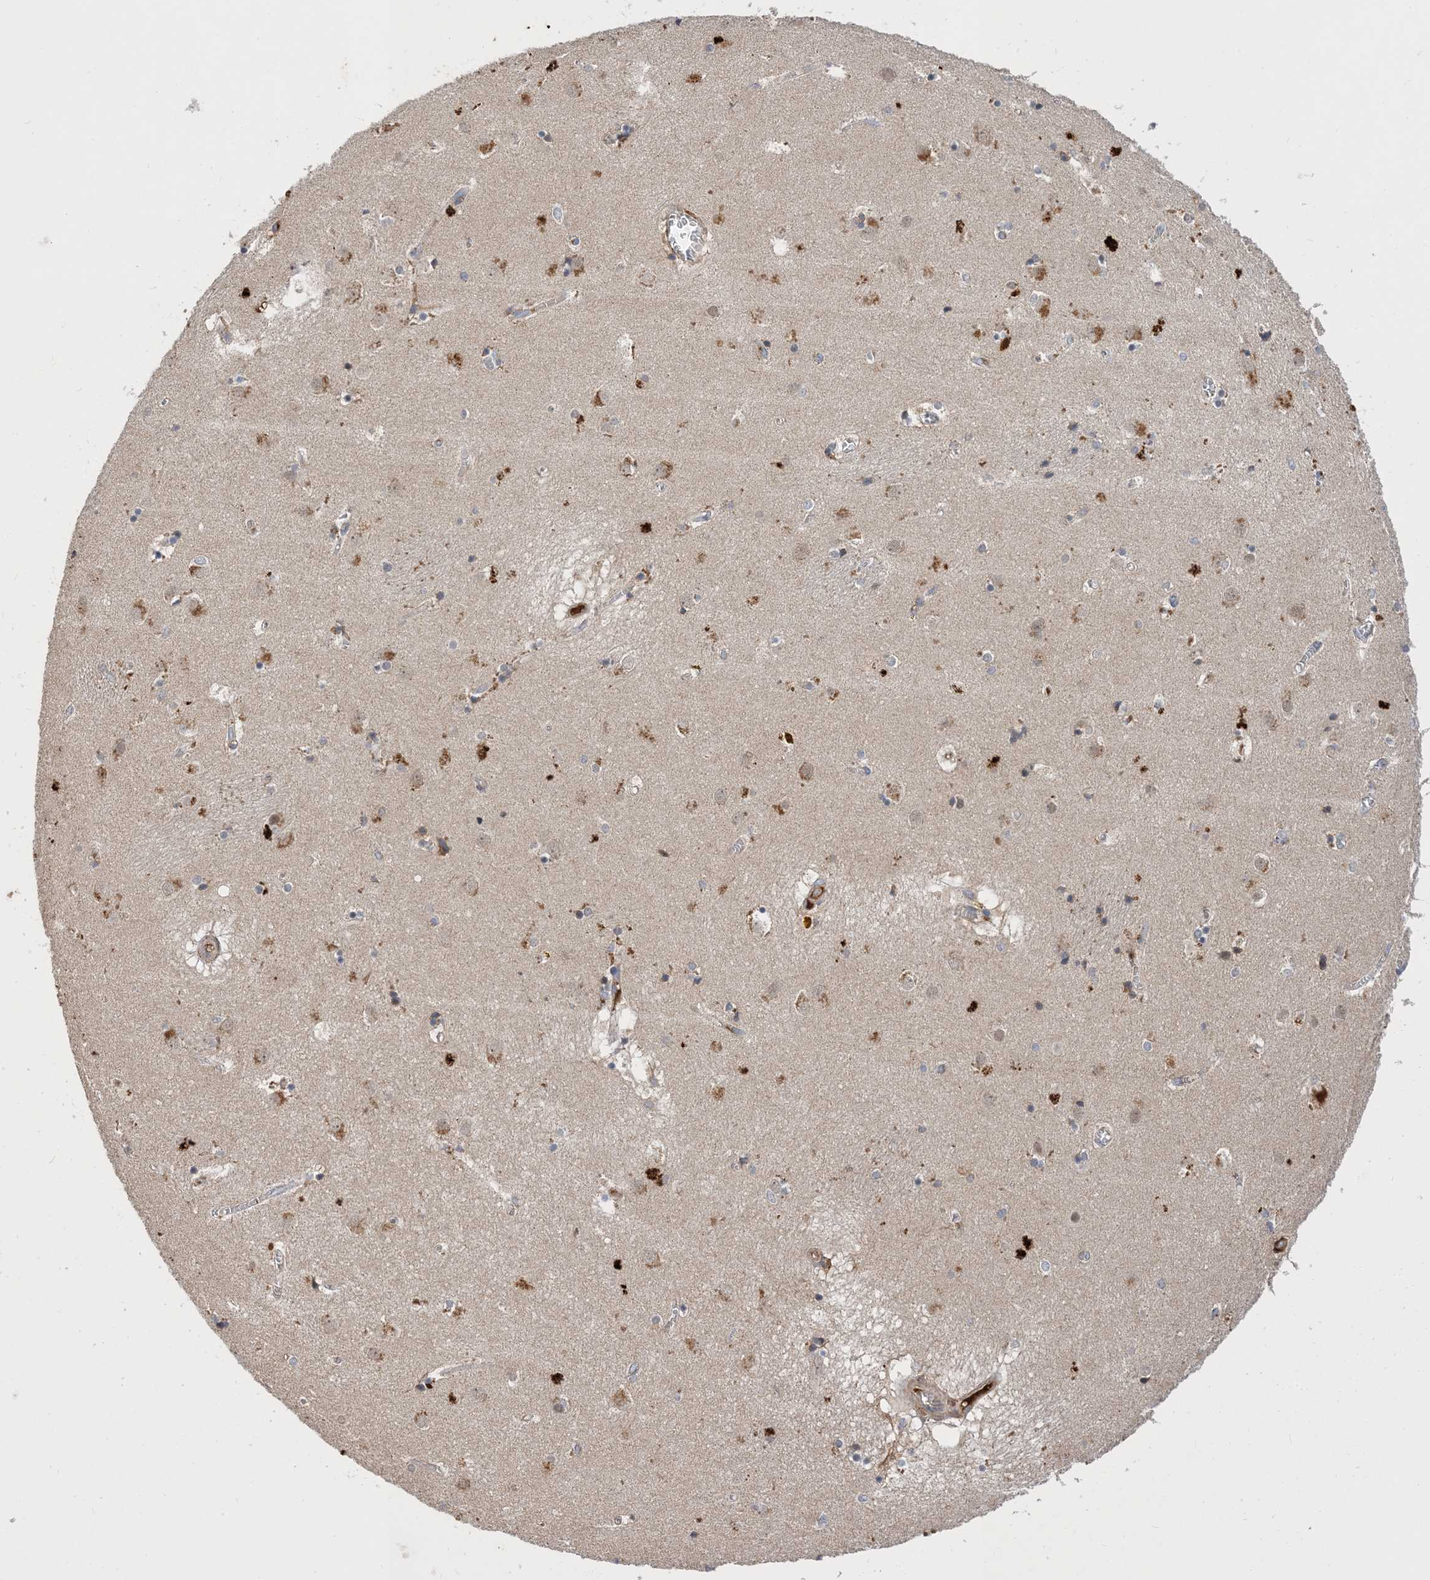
{"staining": {"intensity": "negative", "quantity": "none", "location": "none"}, "tissue": "caudate", "cell_type": "Glial cells", "image_type": "normal", "snomed": [{"axis": "morphology", "description": "Normal tissue, NOS"}, {"axis": "topography", "description": "Lateral ventricle wall"}], "caption": "Immunohistochemistry micrograph of unremarkable caudate: human caudate stained with DAB (3,3'-diaminobenzidine) reveals no significant protein expression in glial cells.", "gene": "STK19", "patient": {"sex": "male", "age": 70}}